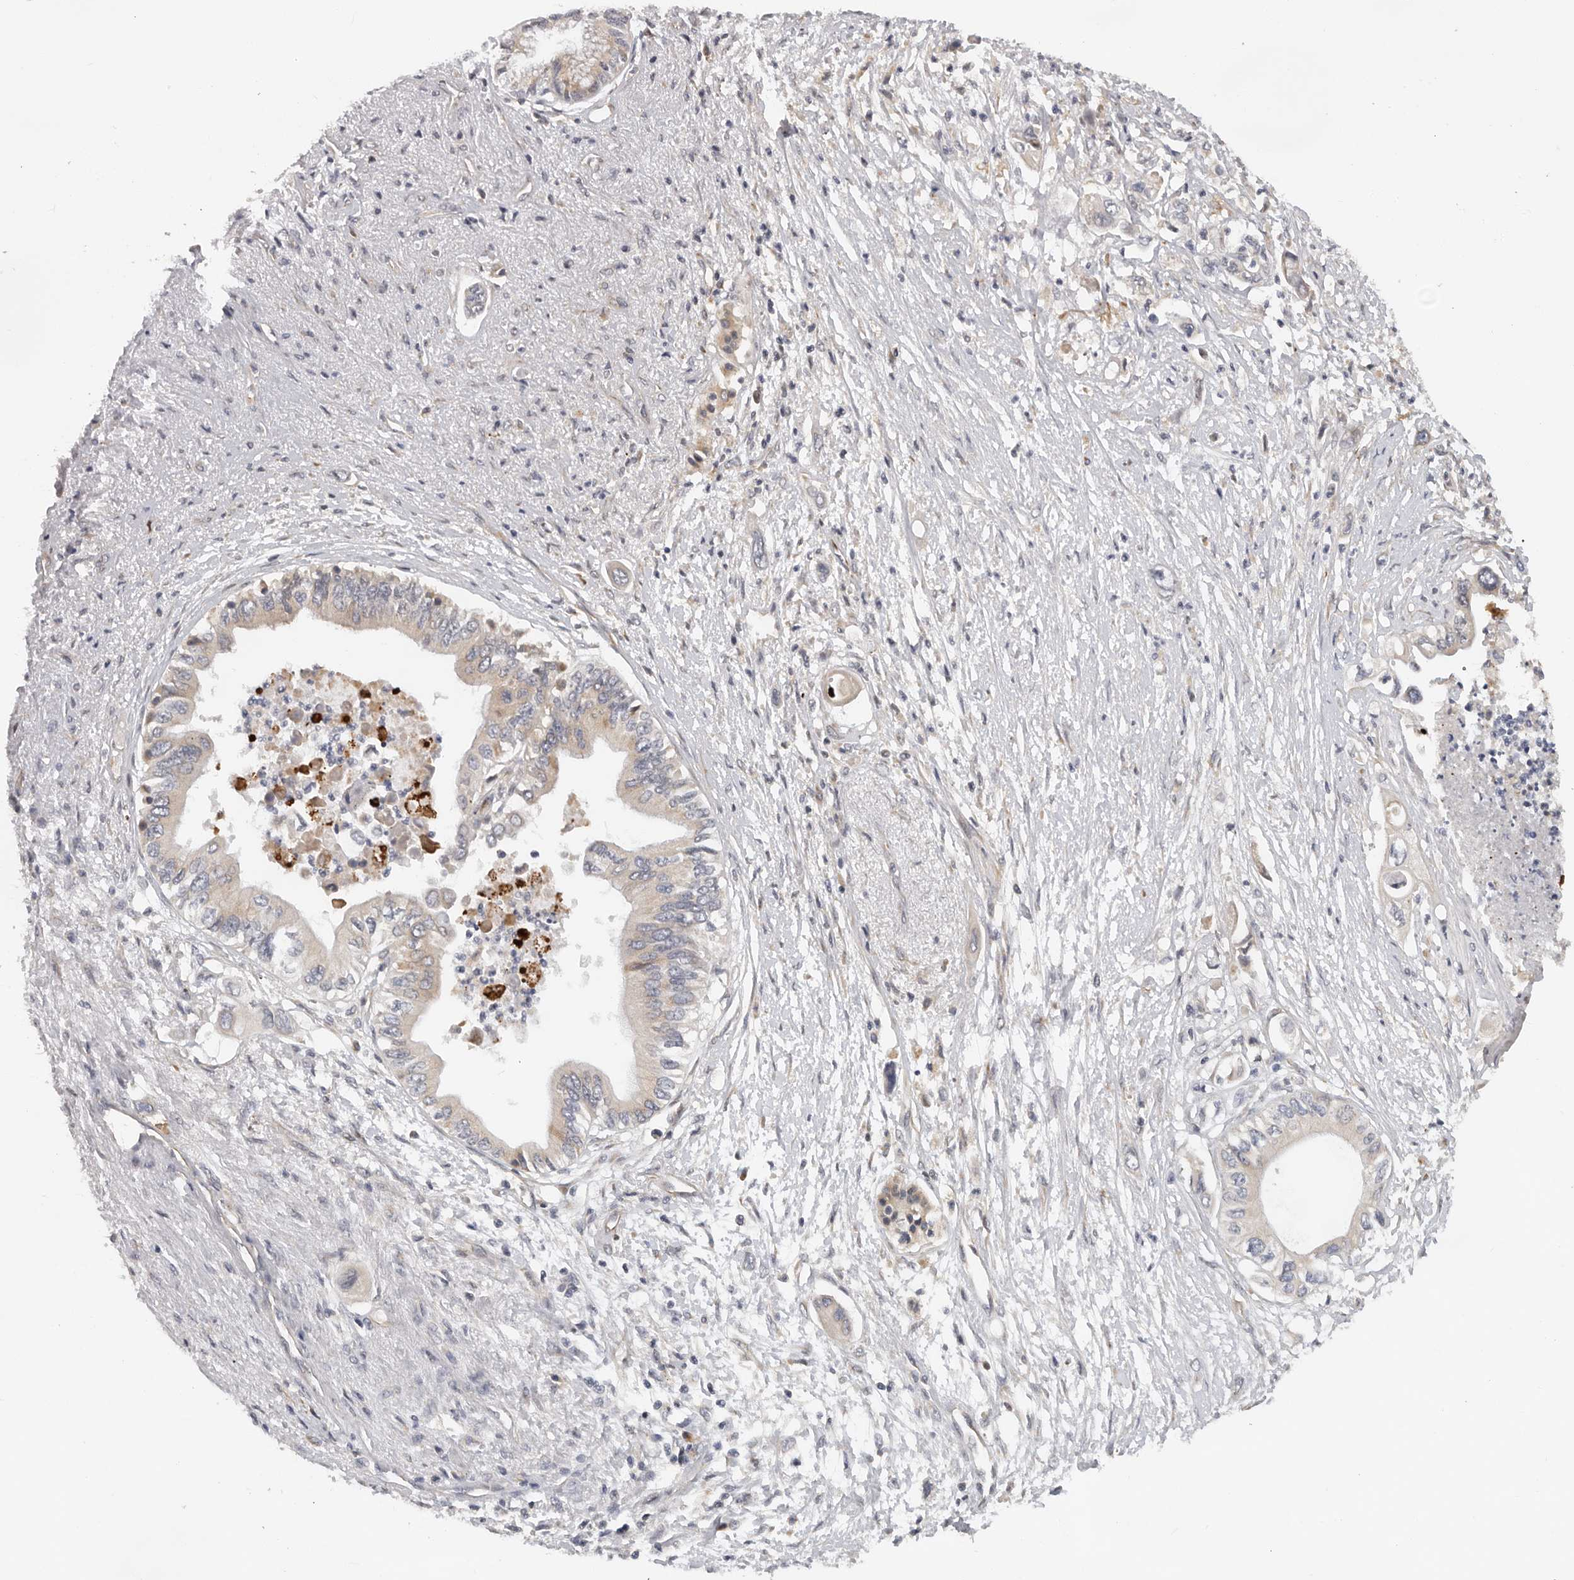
{"staining": {"intensity": "weak", "quantity": "25%-75%", "location": "cytoplasmic/membranous"}, "tissue": "pancreatic cancer", "cell_type": "Tumor cells", "image_type": "cancer", "snomed": [{"axis": "morphology", "description": "Adenocarcinoma, NOS"}, {"axis": "topography", "description": "Pancreas"}], "caption": "Immunohistochemical staining of adenocarcinoma (pancreatic) shows low levels of weak cytoplasmic/membranous staining in approximately 25%-75% of tumor cells. (Stains: DAB in brown, nuclei in blue, Microscopy: brightfield microscopy at high magnification).", "gene": "RNF157", "patient": {"sex": "male", "age": 66}}